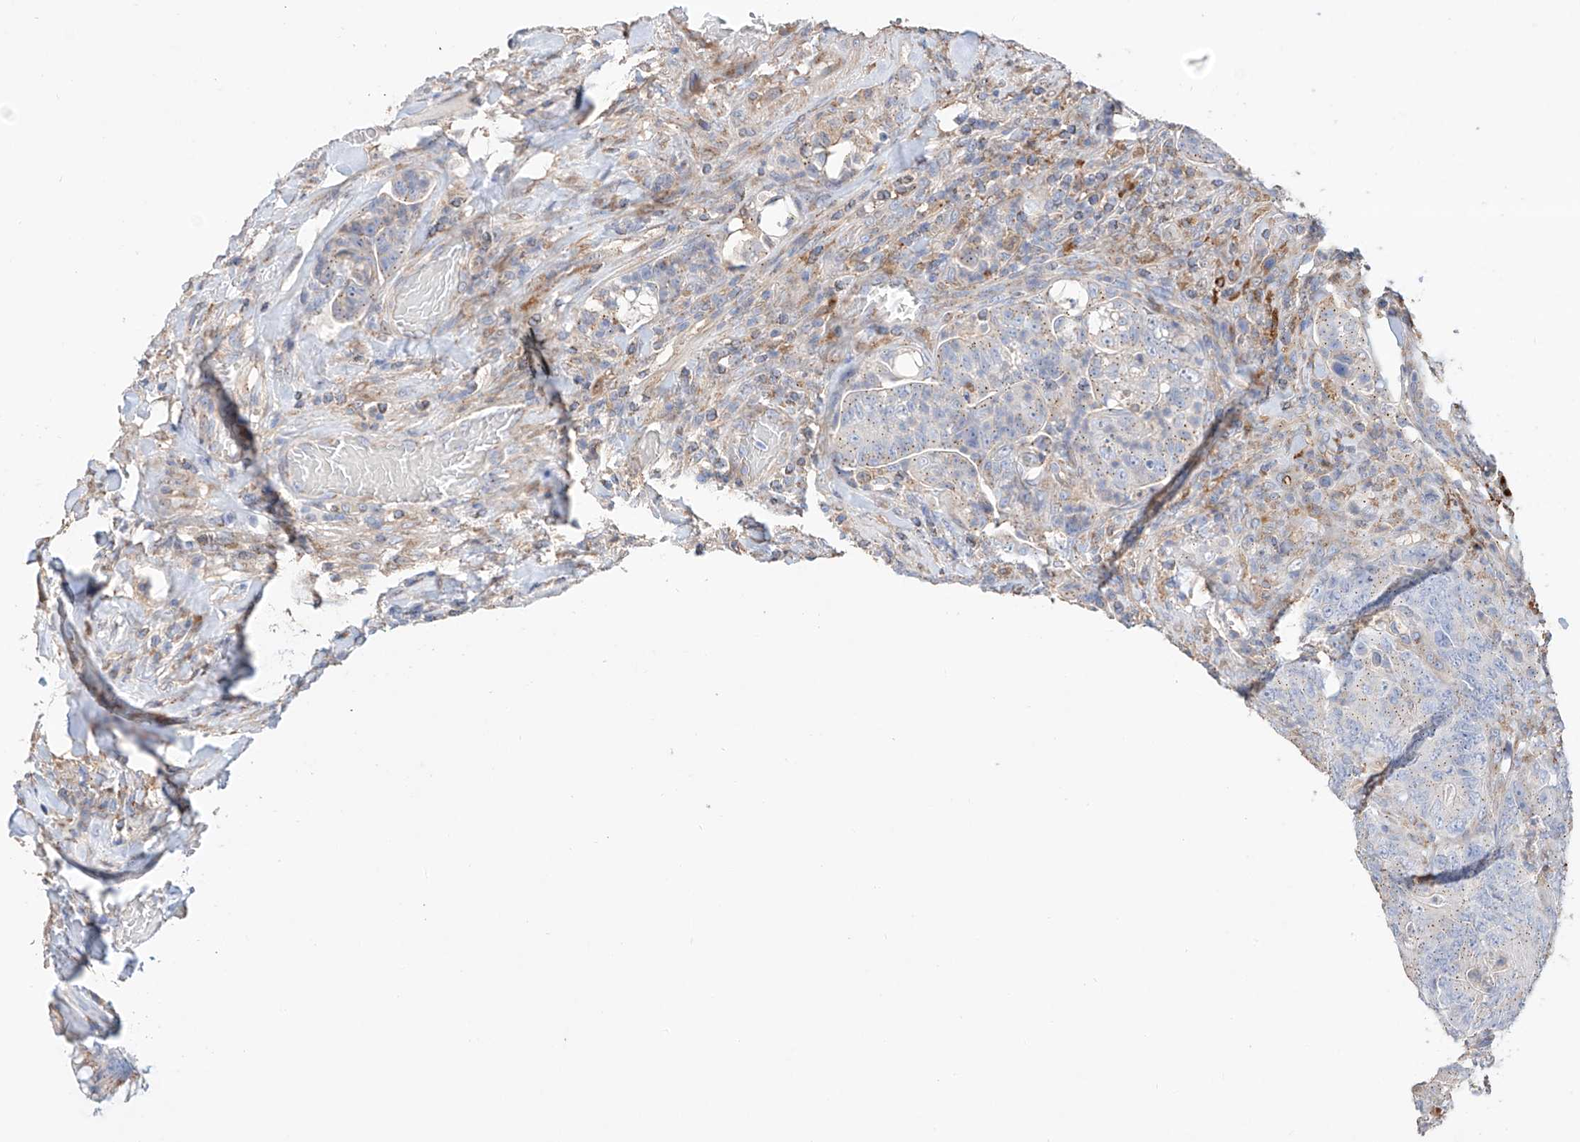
{"staining": {"intensity": "moderate", "quantity": "25%-75%", "location": "cytoplasmic/membranous"}, "tissue": "colorectal cancer", "cell_type": "Tumor cells", "image_type": "cancer", "snomed": [{"axis": "morphology", "description": "Normal tissue, NOS"}, {"axis": "topography", "description": "Colon"}], "caption": "An immunohistochemistry (IHC) micrograph of tumor tissue is shown. Protein staining in brown shows moderate cytoplasmic/membranous positivity in colorectal cancer within tumor cells.", "gene": "MOSPD1", "patient": {"sex": "female", "age": 82}}